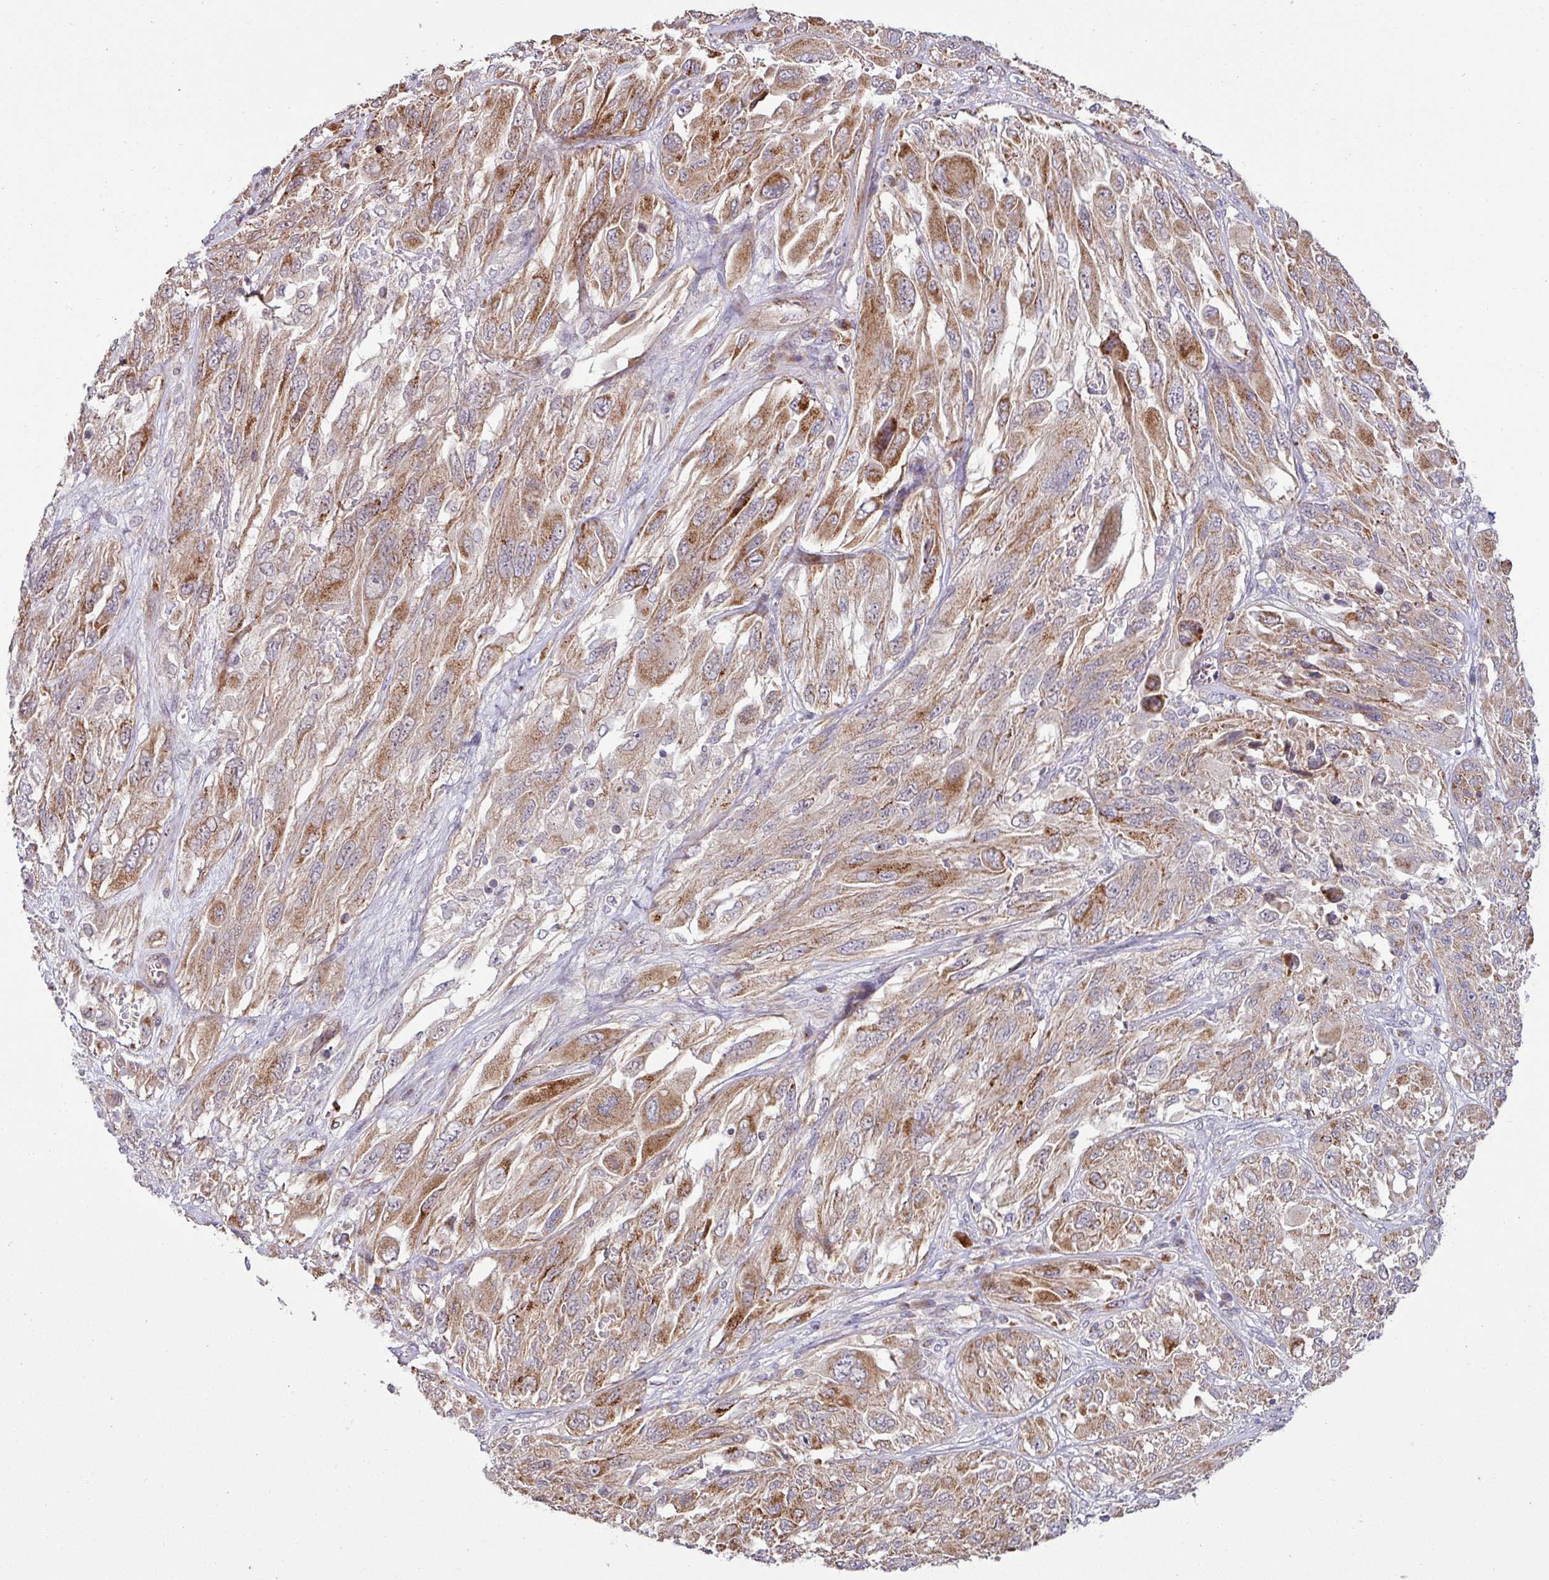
{"staining": {"intensity": "moderate", "quantity": ">75%", "location": "cytoplasmic/membranous"}, "tissue": "melanoma", "cell_type": "Tumor cells", "image_type": "cancer", "snomed": [{"axis": "morphology", "description": "Malignant melanoma, NOS"}, {"axis": "topography", "description": "Skin"}], "caption": "This micrograph exhibits immunohistochemistry (IHC) staining of malignant melanoma, with medium moderate cytoplasmic/membranous positivity in approximately >75% of tumor cells.", "gene": "TIMMDC1", "patient": {"sex": "female", "age": 91}}